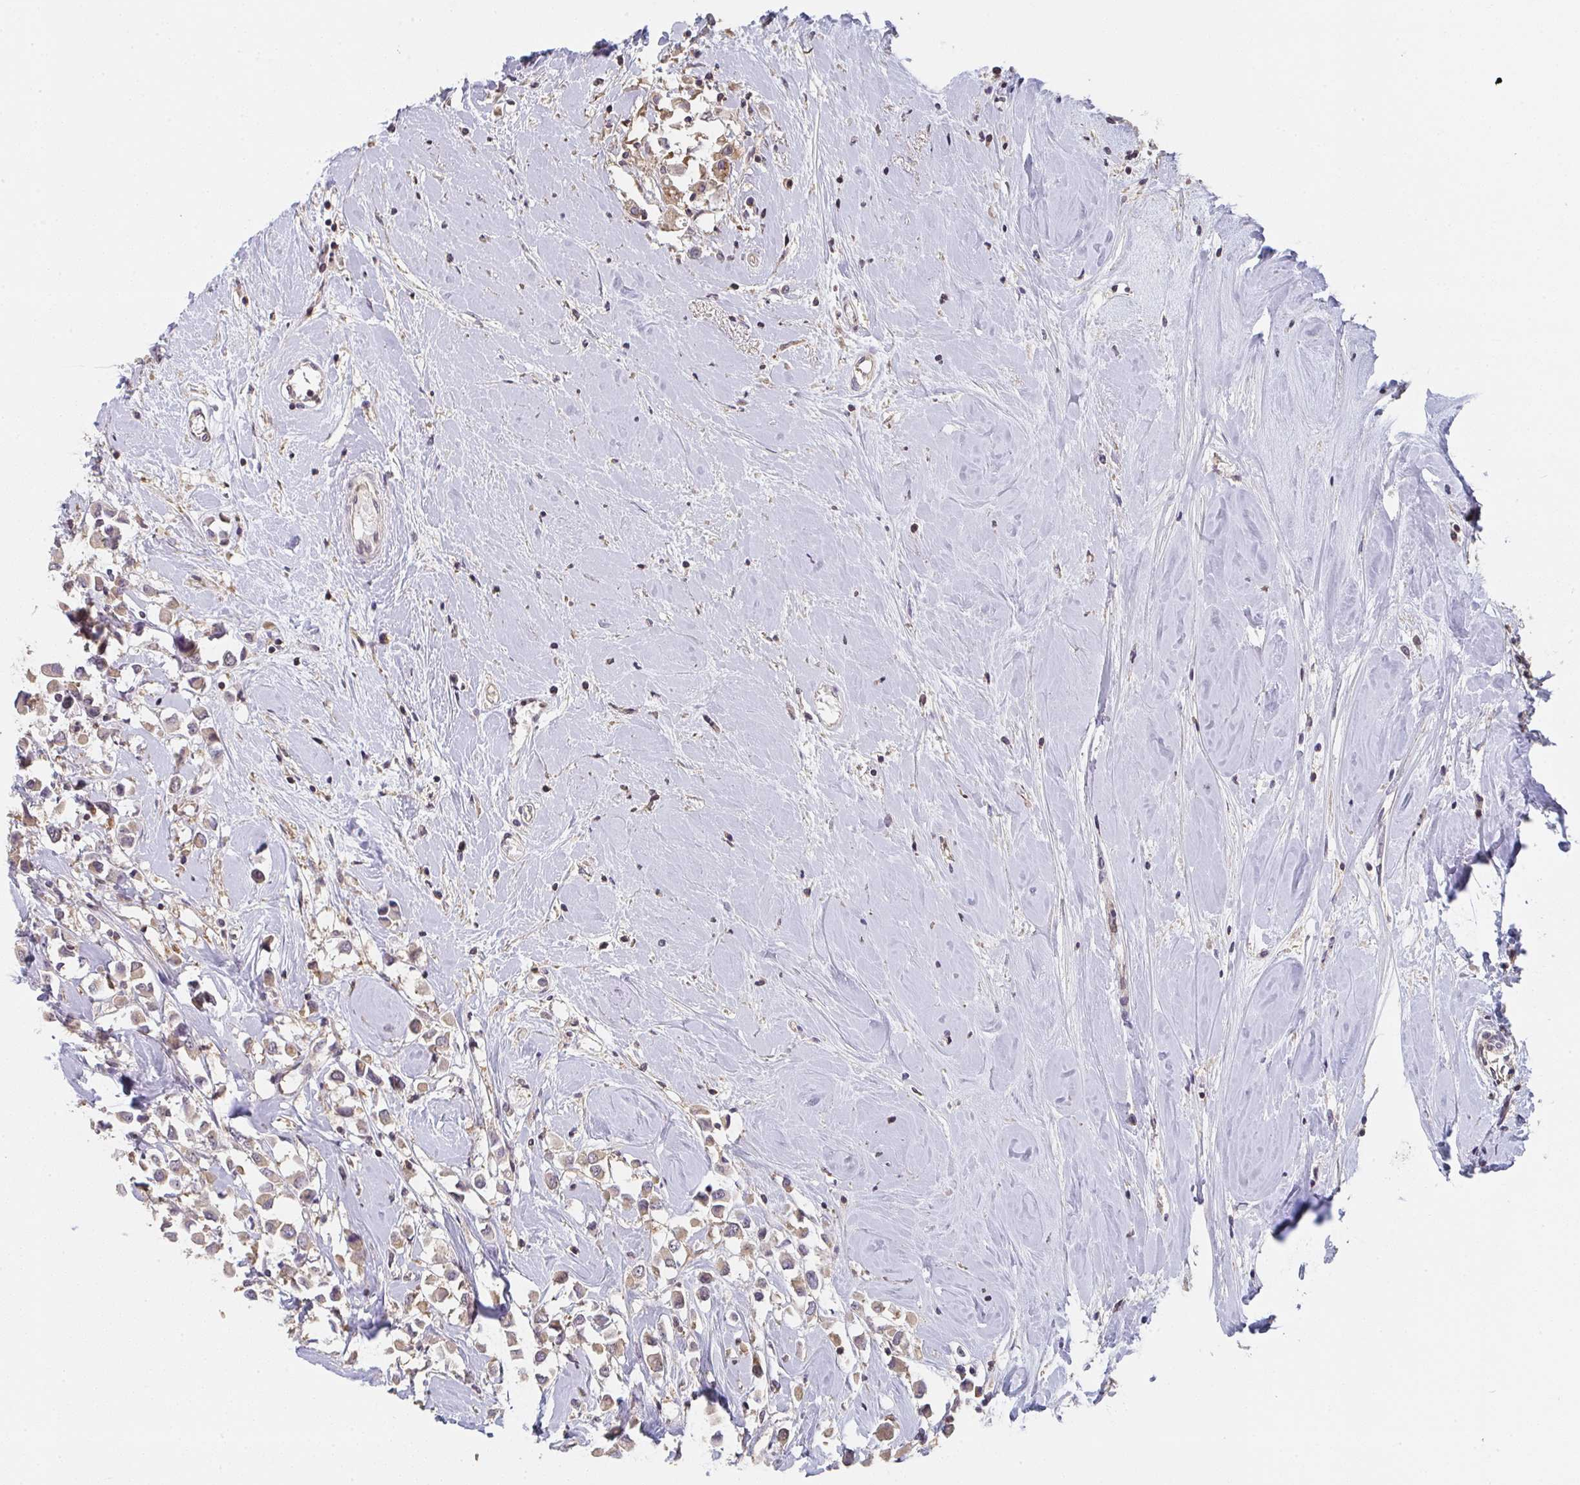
{"staining": {"intensity": "weak", "quantity": ">75%", "location": "cytoplasmic/membranous"}, "tissue": "breast cancer", "cell_type": "Tumor cells", "image_type": "cancer", "snomed": [{"axis": "morphology", "description": "Duct carcinoma"}, {"axis": "topography", "description": "Breast"}], "caption": "Tumor cells reveal low levels of weak cytoplasmic/membranous expression in about >75% of cells in breast cancer.", "gene": "RANGRF", "patient": {"sex": "female", "age": 61}}